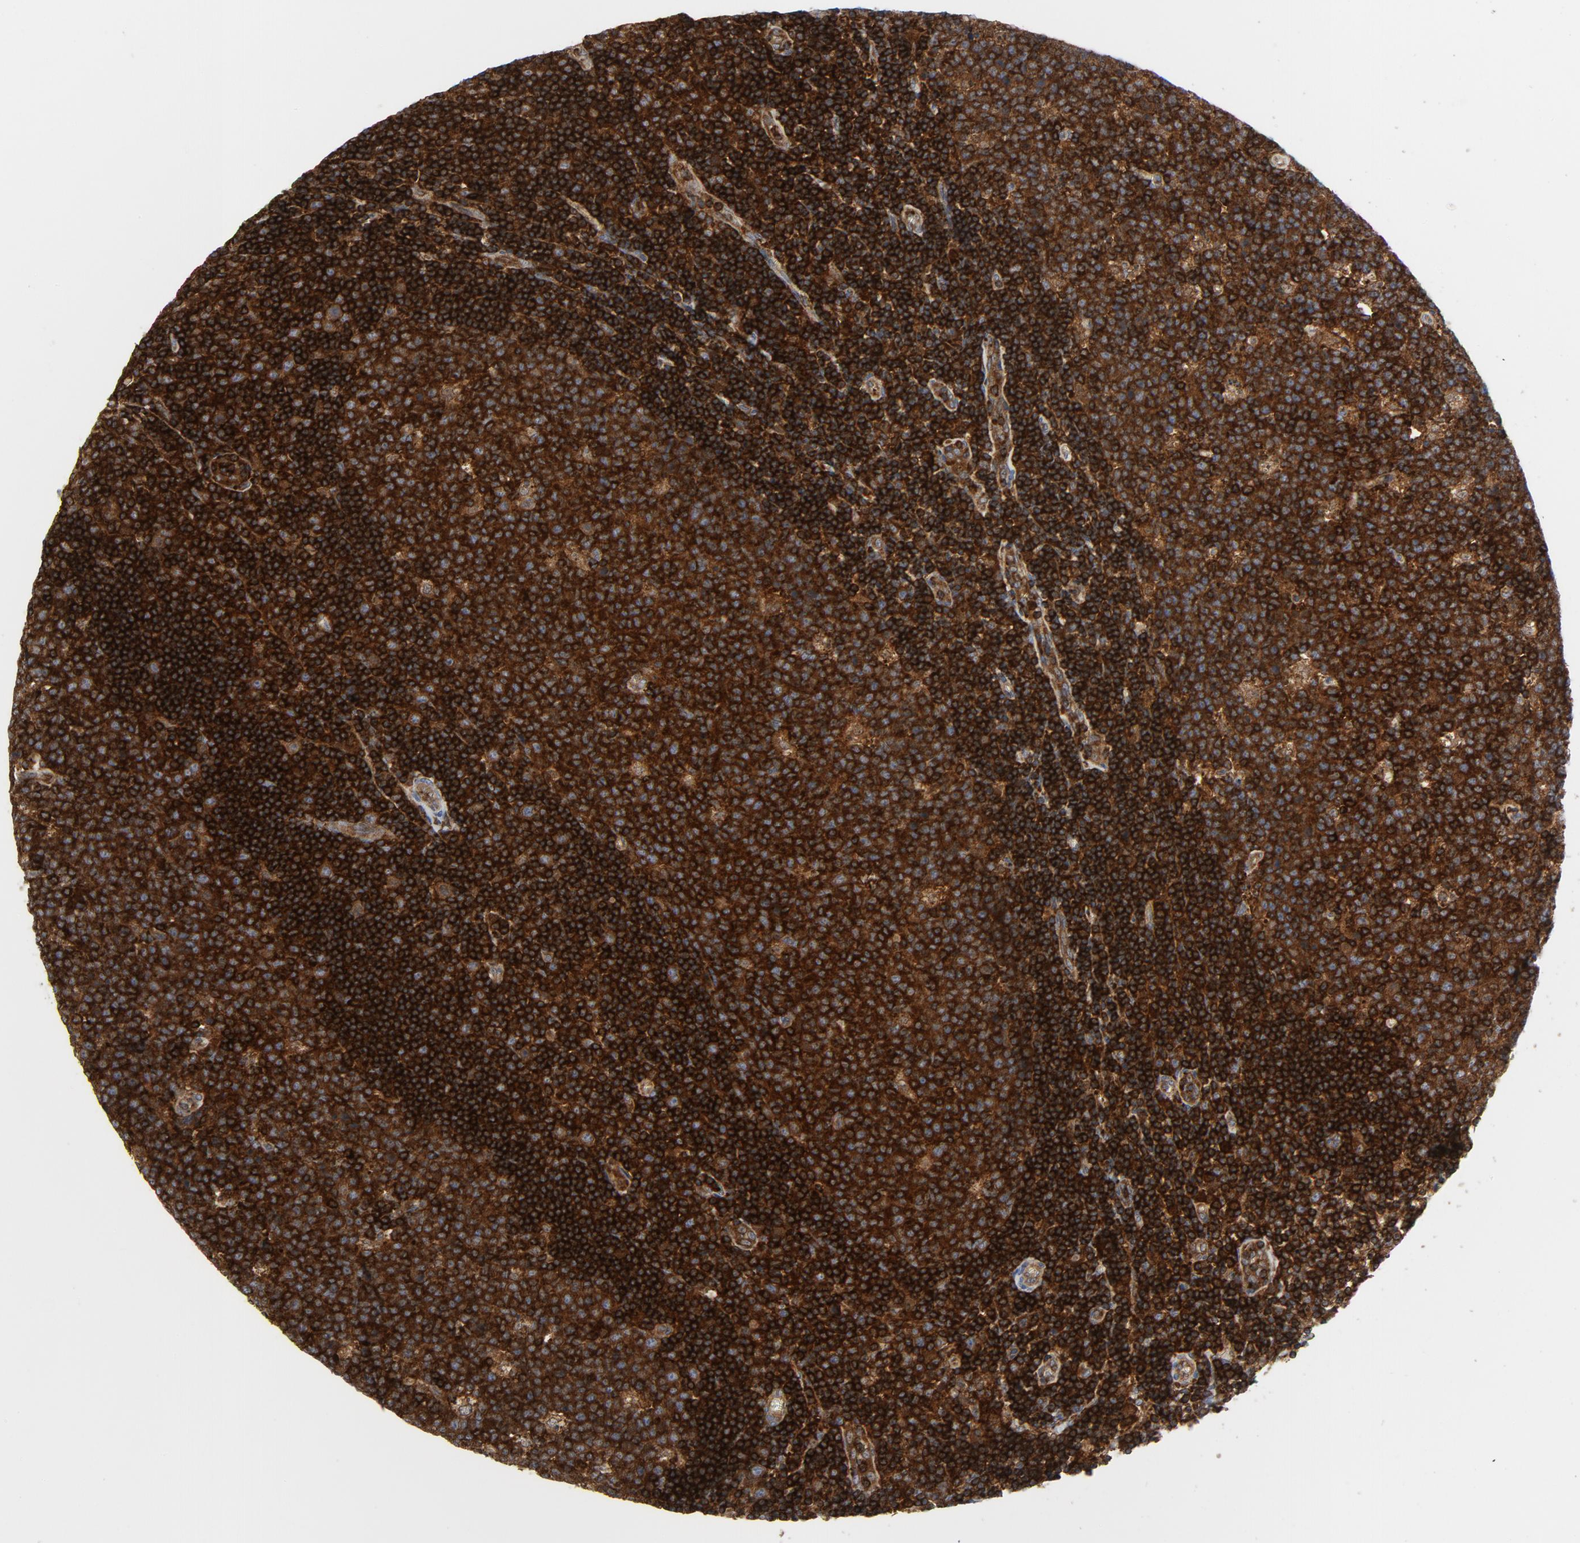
{"staining": {"intensity": "strong", "quantity": ">75%", "location": "cytoplasmic/membranous"}, "tissue": "lymph node", "cell_type": "Germinal center cells", "image_type": "normal", "snomed": [{"axis": "morphology", "description": "Normal tissue, NOS"}, {"axis": "topography", "description": "Lymph node"}, {"axis": "topography", "description": "Salivary gland"}], "caption": "Immunohistochemical staining of benign human lymph node shows >75% levels of strong cytoplasmic/membranous protein staining in approximately >75% of germinal center cells.", "gene": "YES1", "patient": {"sex": "male", "age": 8}}